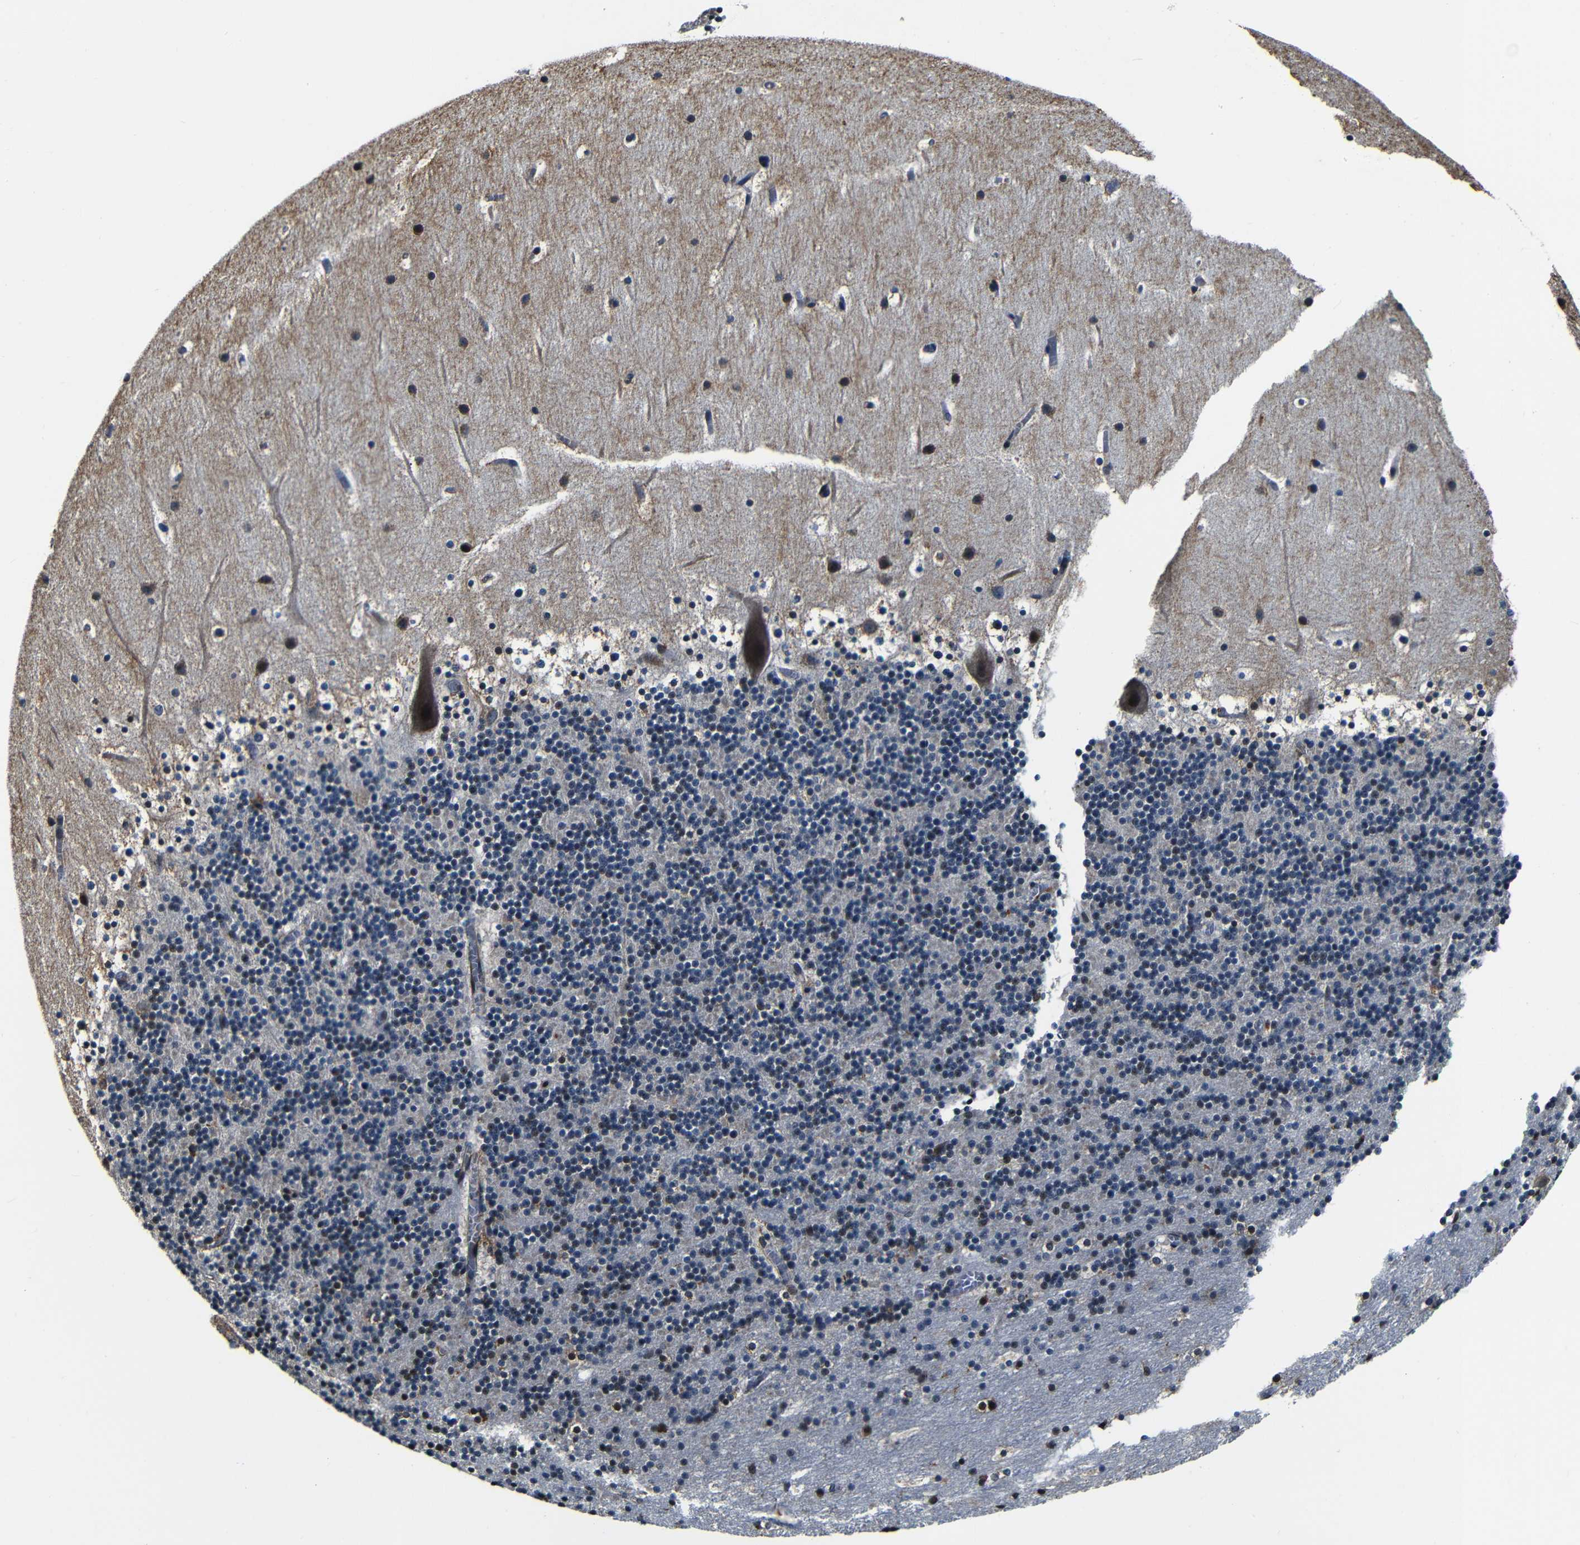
{"staining": {"intensity": "weak", "quantity": "<25%", "location": "nuclear"}, "tissue": "cerebellum", "cell_type": "Cells in granular layer", "image_type": "normal", "snomed": [{"axis": "morphology", "description": "Normal tissue, NOS"}, {"axis": "topography", "description": "Cerebellum"}], "caption": "Immunohistochemical staining of unremarkable human cerebellum exhibits no significant staining in cells in granular layer.", "gene": "NCBP3", "patient": {"sex": "male", "age": 45}}